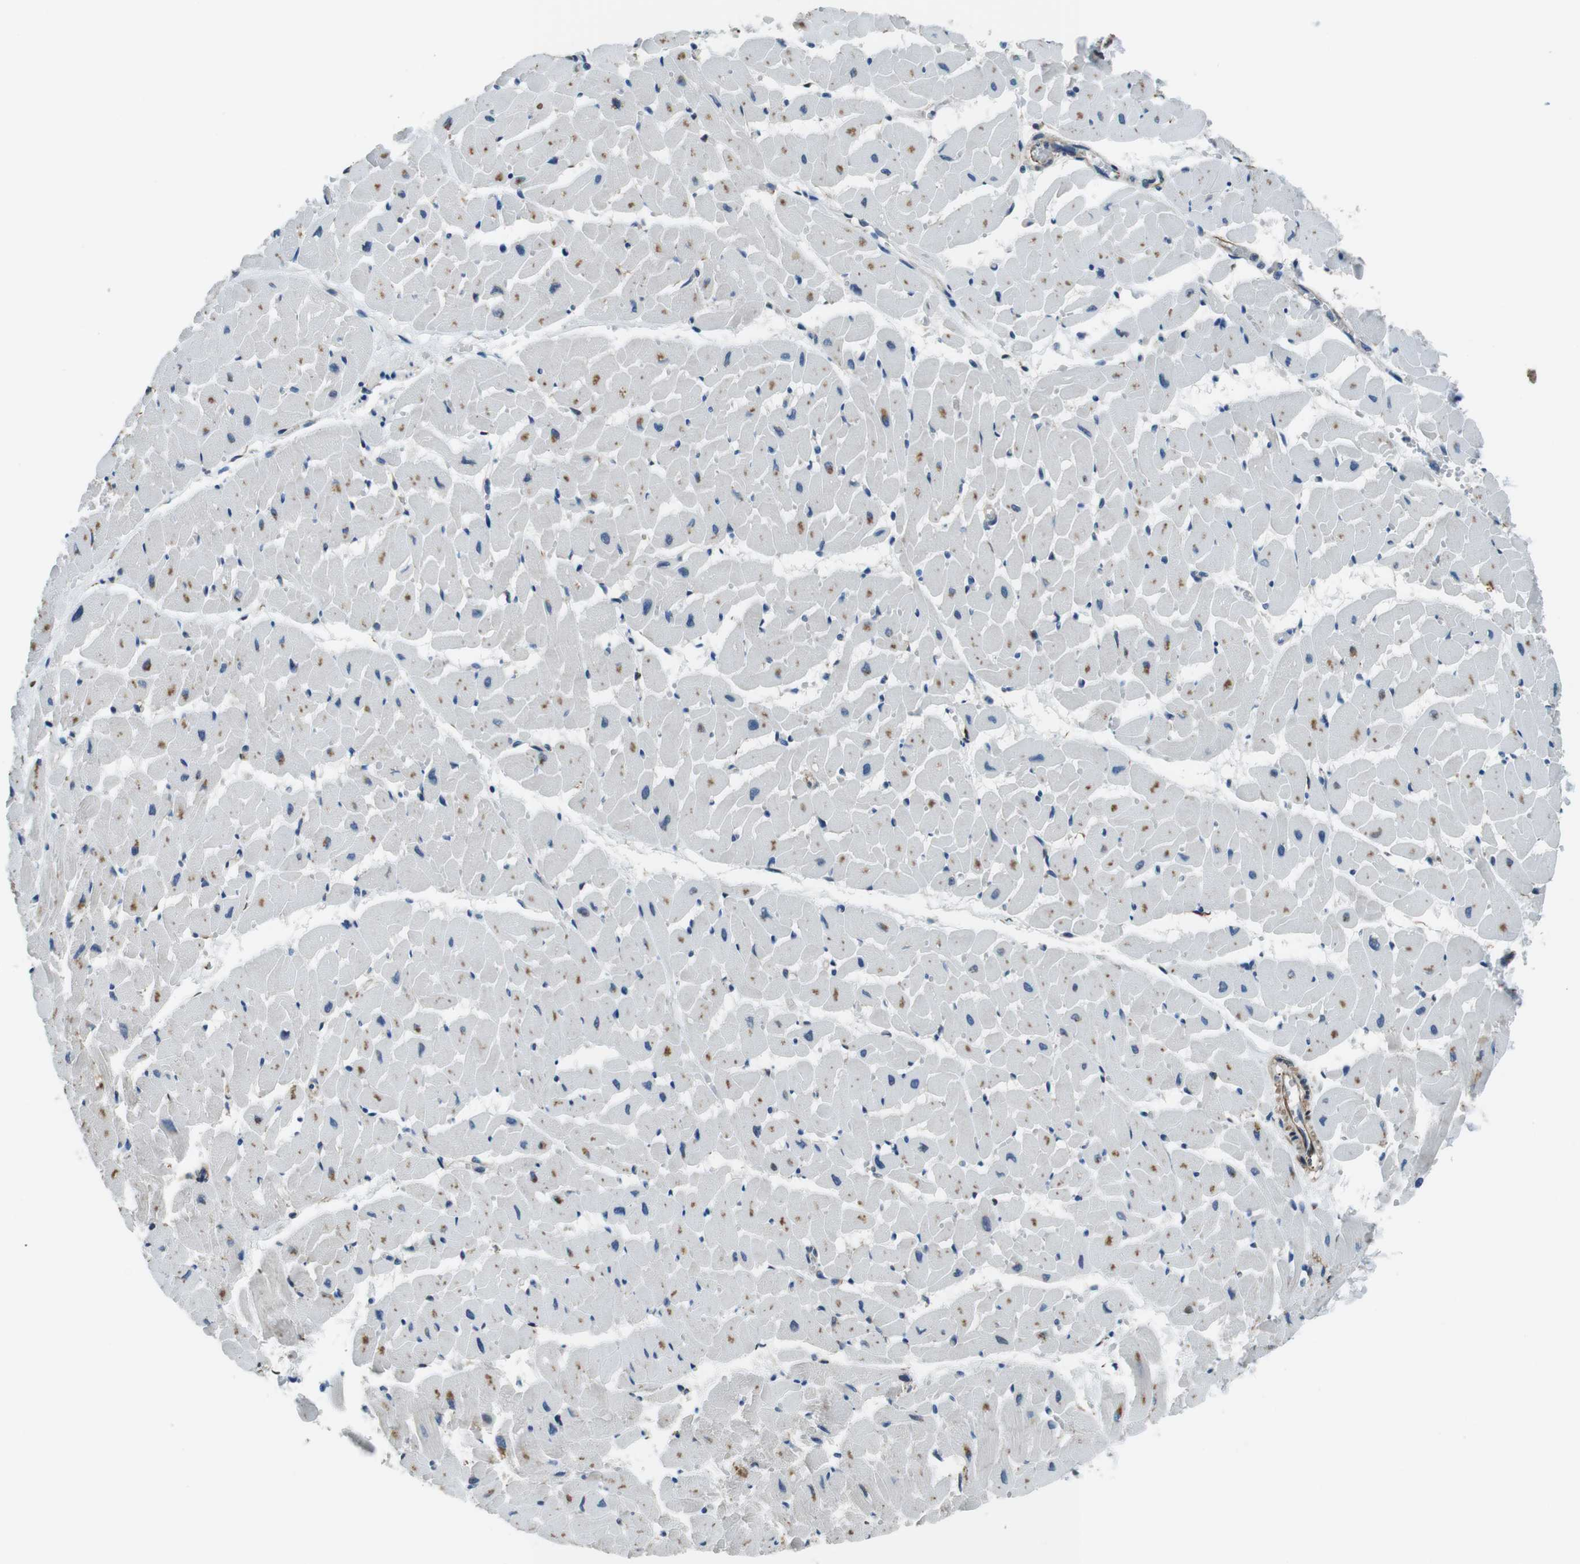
{"staining": {"intensity": "moderate", "quantity": "25%-75%", "location": "cytoplasmic/membranous"}, "tissue": "heart muscle", "cell_type": "Cardiomyocytes", "image_type": "normal", "snomed": [{"axis": "morphology", "description": "Normal tissue, NOS"}, {"axis": "topography", "description": "Heart"}], "caption": "Human heart muscle stained with a brown dye demonstrates moderate cytoplasmic/membranous positive expression in about 25%-75% of cardiomyocytes.", "gene": "LRRC49", "patient": {"sex": "female", "age": 19}}